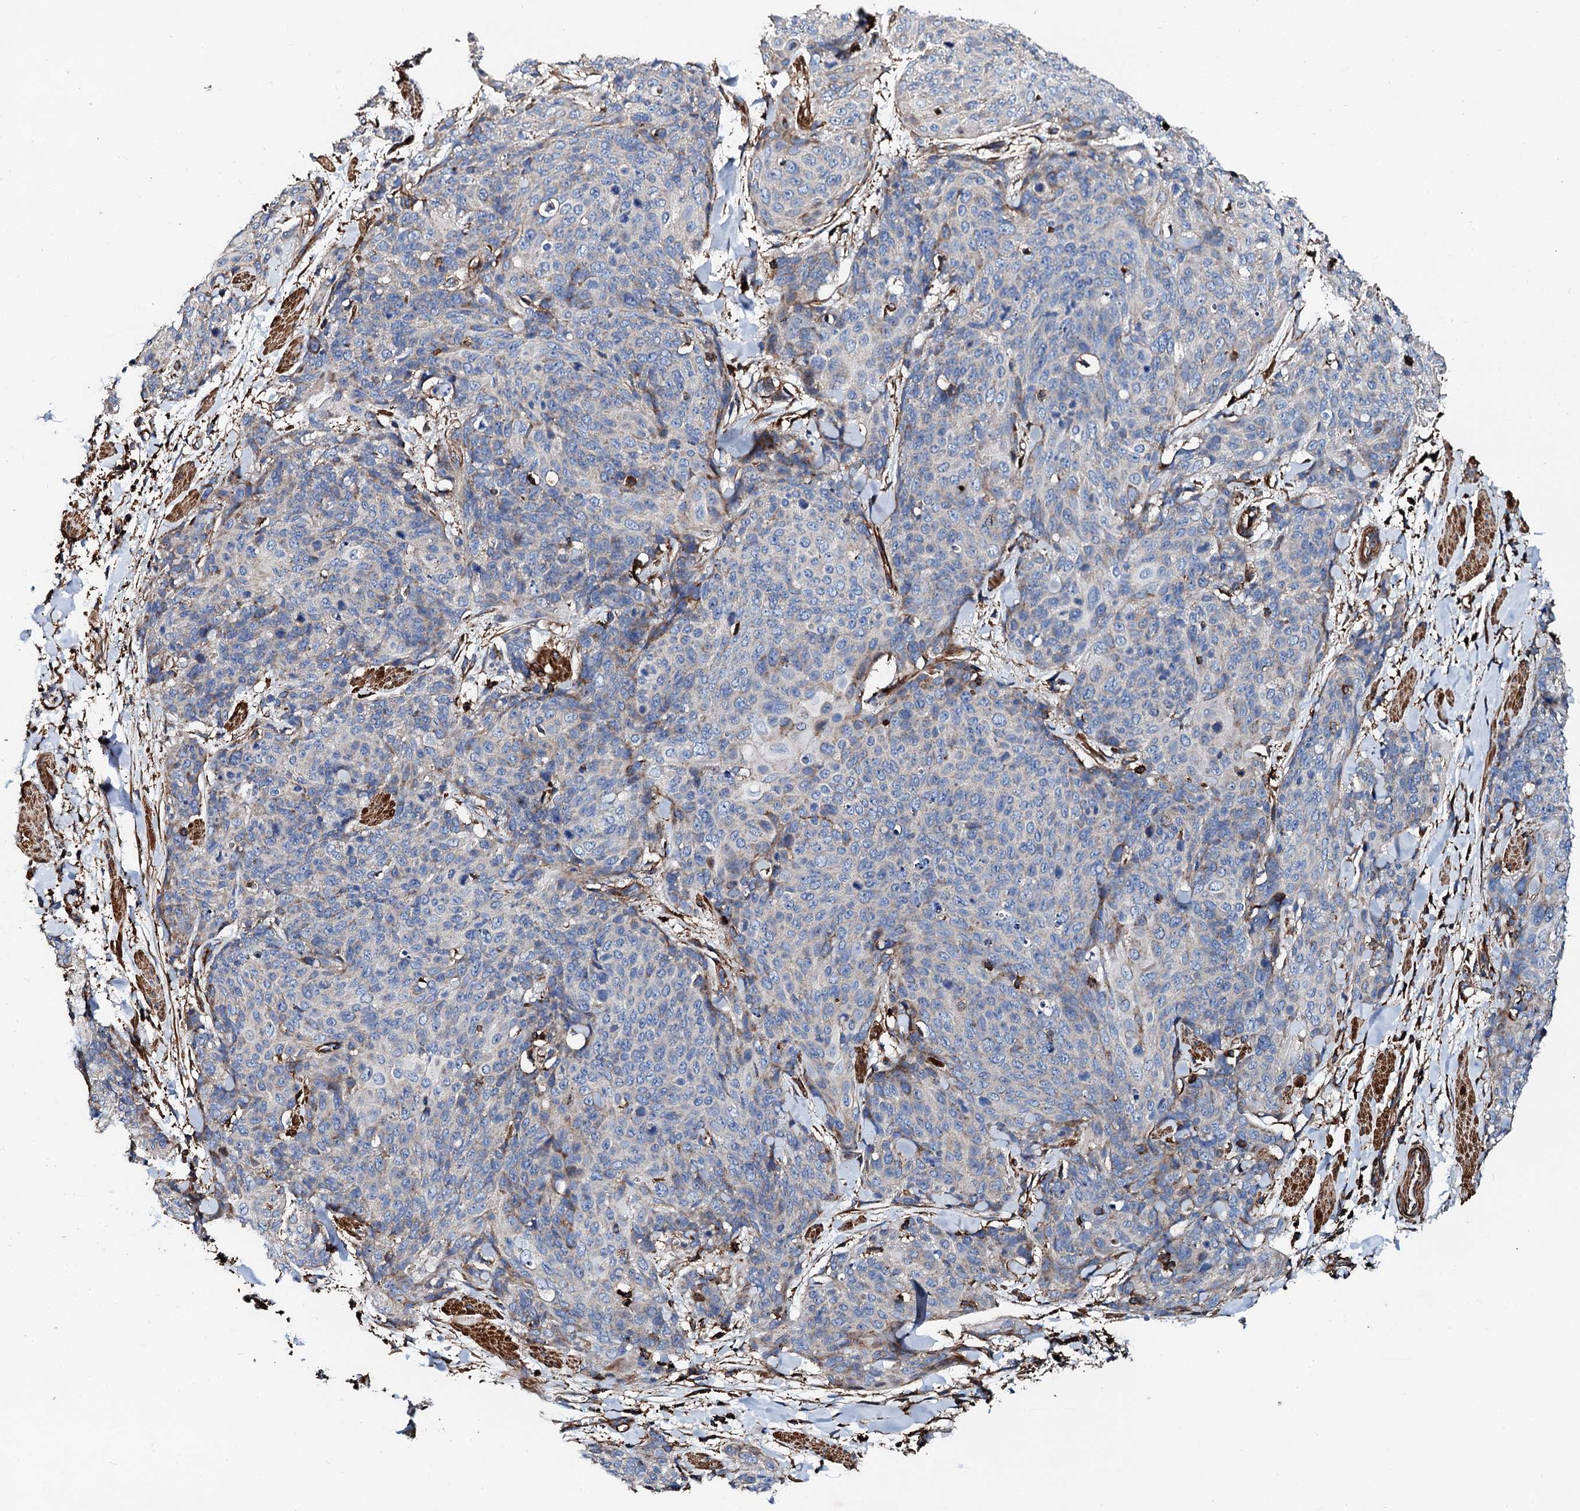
{"staining": {"intensity": "negative", "quantity": "none", "location": "none"}, "tissue": "skin cancer", "cell_type": "Tumor cells", "image_type": "cancer", "snomed": [{"axis": "morphology", "description": "Squamous cell carcinoma, NOS"}, {"axis": "topography", "description": "Skin"}, {"axis": "topography", "description": "Vulva"}], "caption": "Immunohistochemical staining of skin cancer displays no significant positivity in tumor cells.", "gene": "INTS10", "patient": {"sex": "female", "age": 85}}